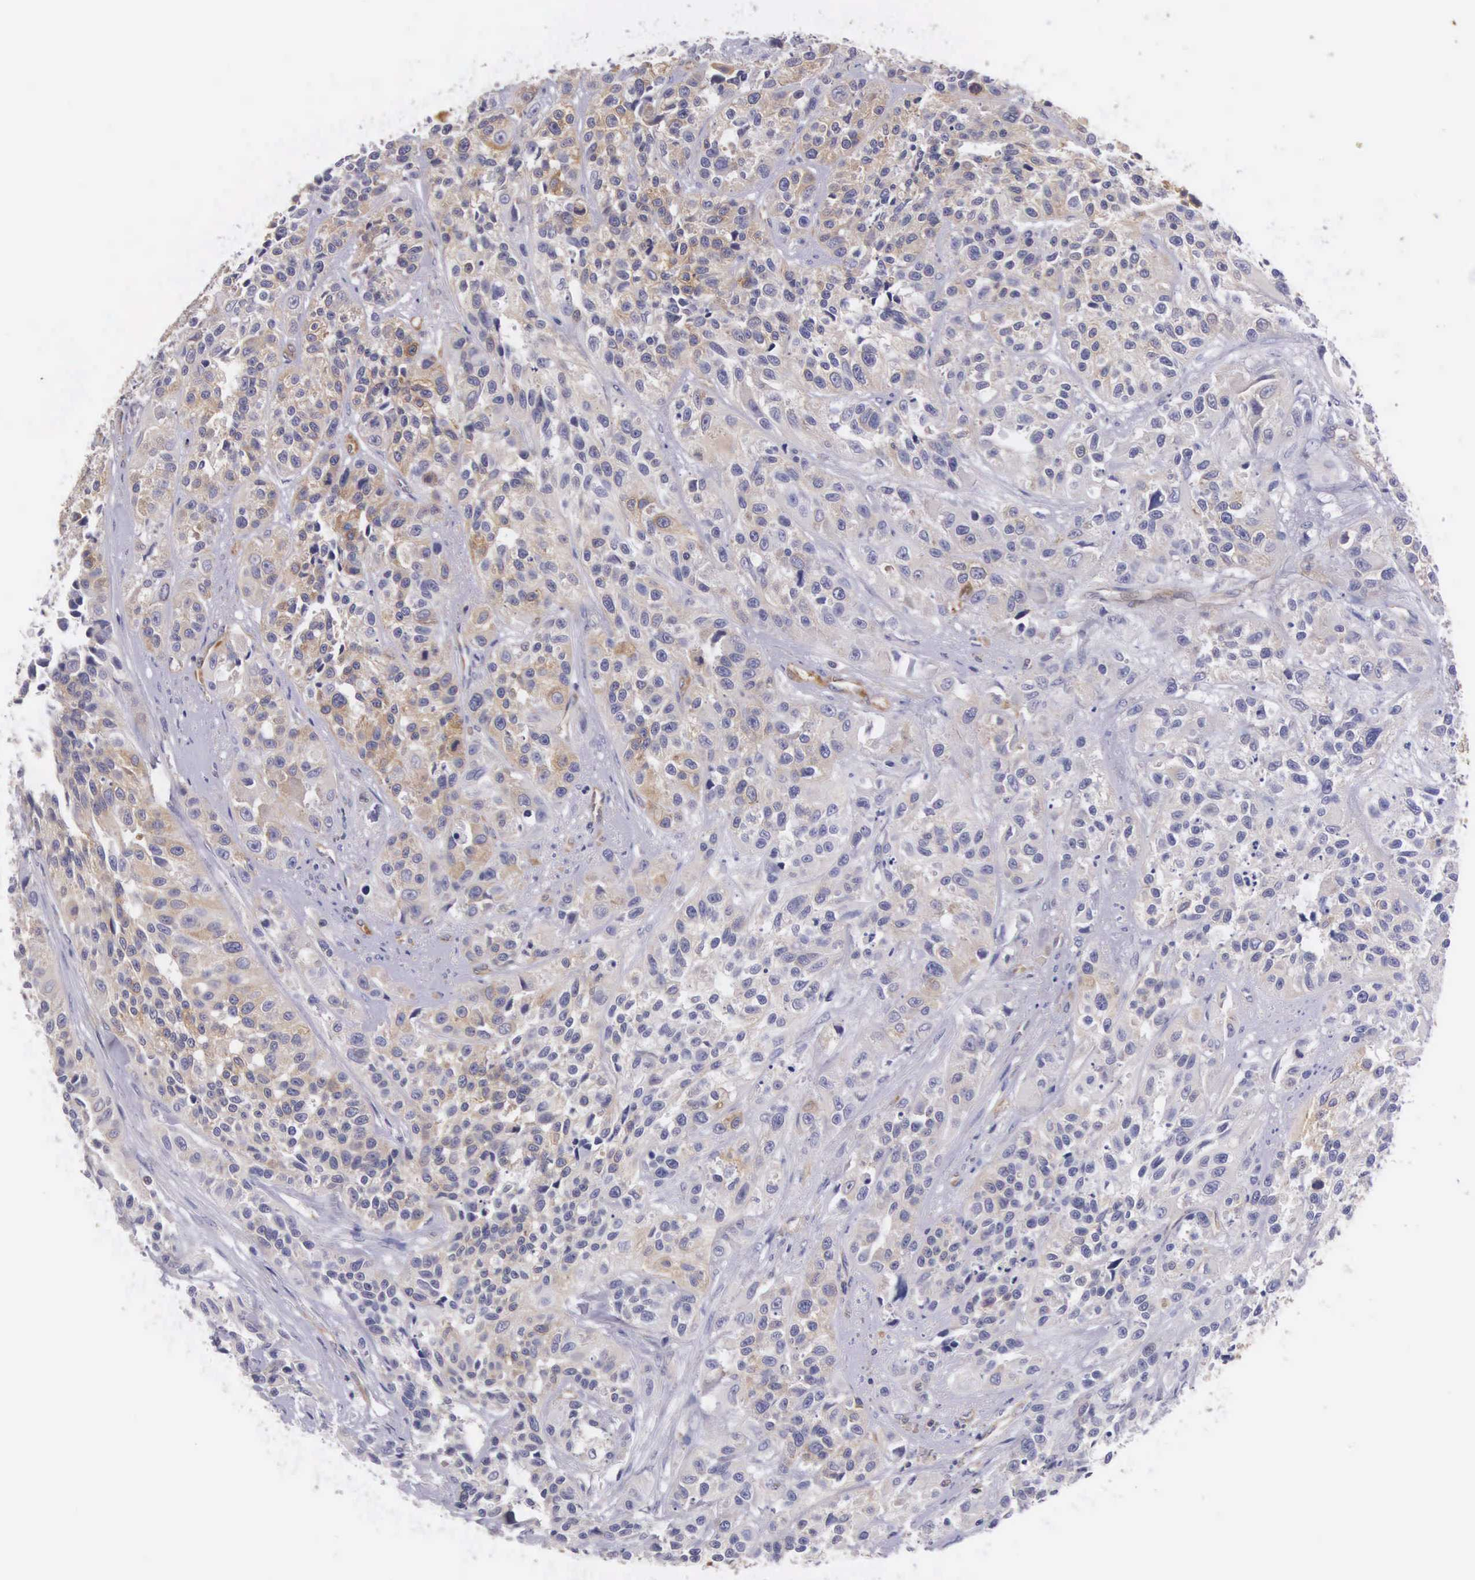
{"staining": {"intensity": "weak", "quantity": "<25%", "location": "cytoplasmic/membranous"}, "tissue": "urothelial cancer", "cell_type": "Tumor cells", "image_type": "cancer", "snomed": [{"axis": "morphology", "description": "Urothelial carcinoma, High grade"}, {"axis": "topography", "description": "Urinary bladder"}], "caption": "The micrograph displays no significant expression in tumor cells of high-grade urothelial carcinoma.", "gene": "OSBPL3", "patient": {"sex": "female", "age": 81}}